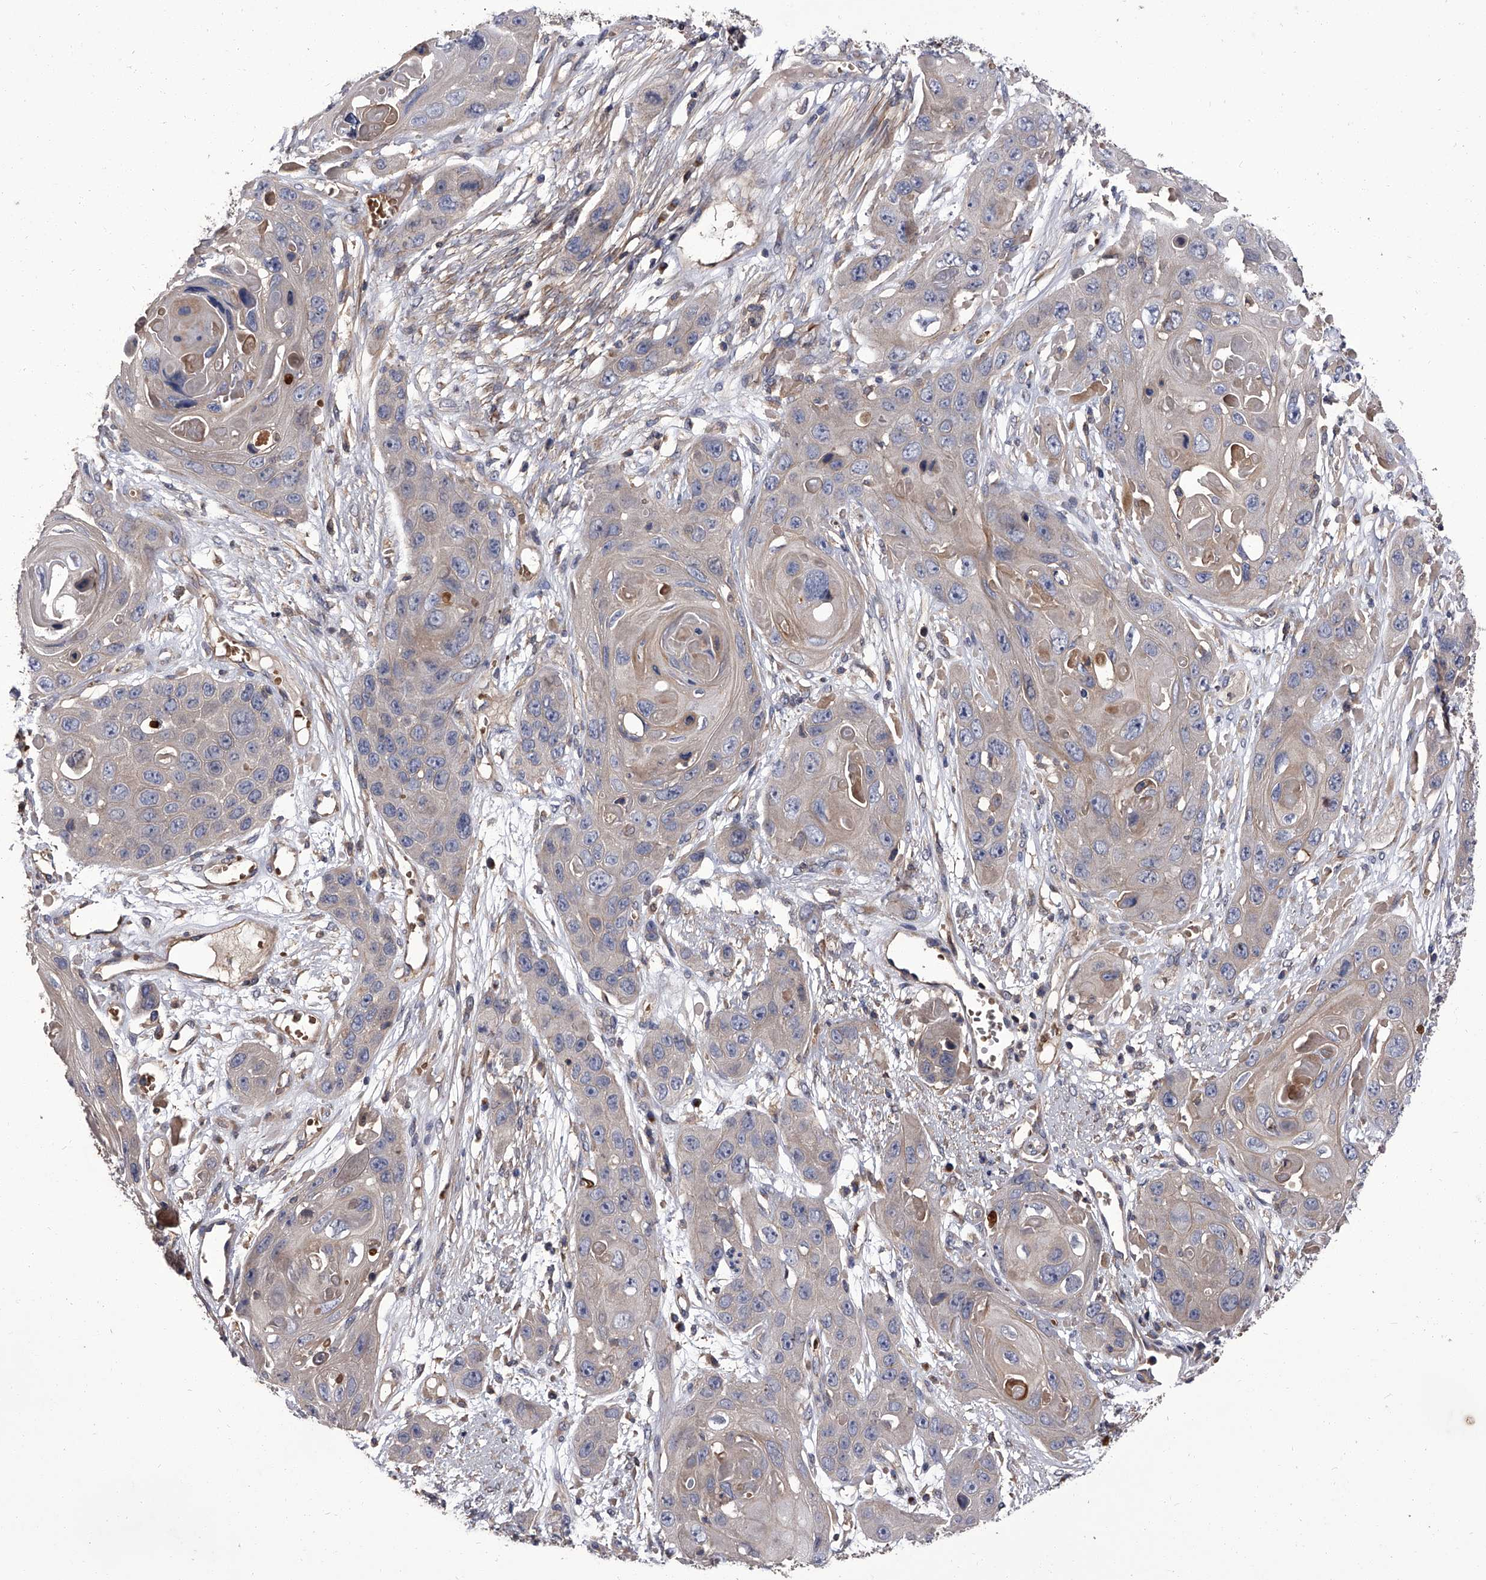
{"staining": {"intensity": "weak", "quantity": "<25%", "location": "cytoplasmic/membranous"}, "tissue": "skin cancer", "cell_type": "Tumor cells", "image_type": "cancer", "snomed": [{"axis": "morphology", "description": "Squamous cell carcinoma, NOS"}, {"axis": "topography", "description": "Skin"}], "caption": "Immunohistochemistry photomicrograph of skin squamous cell carcinoma stained for a protein (brown), which displays no staining in tumor cells.", "gene": "STK36", "patient": {"sex": "male", "age": 55}}